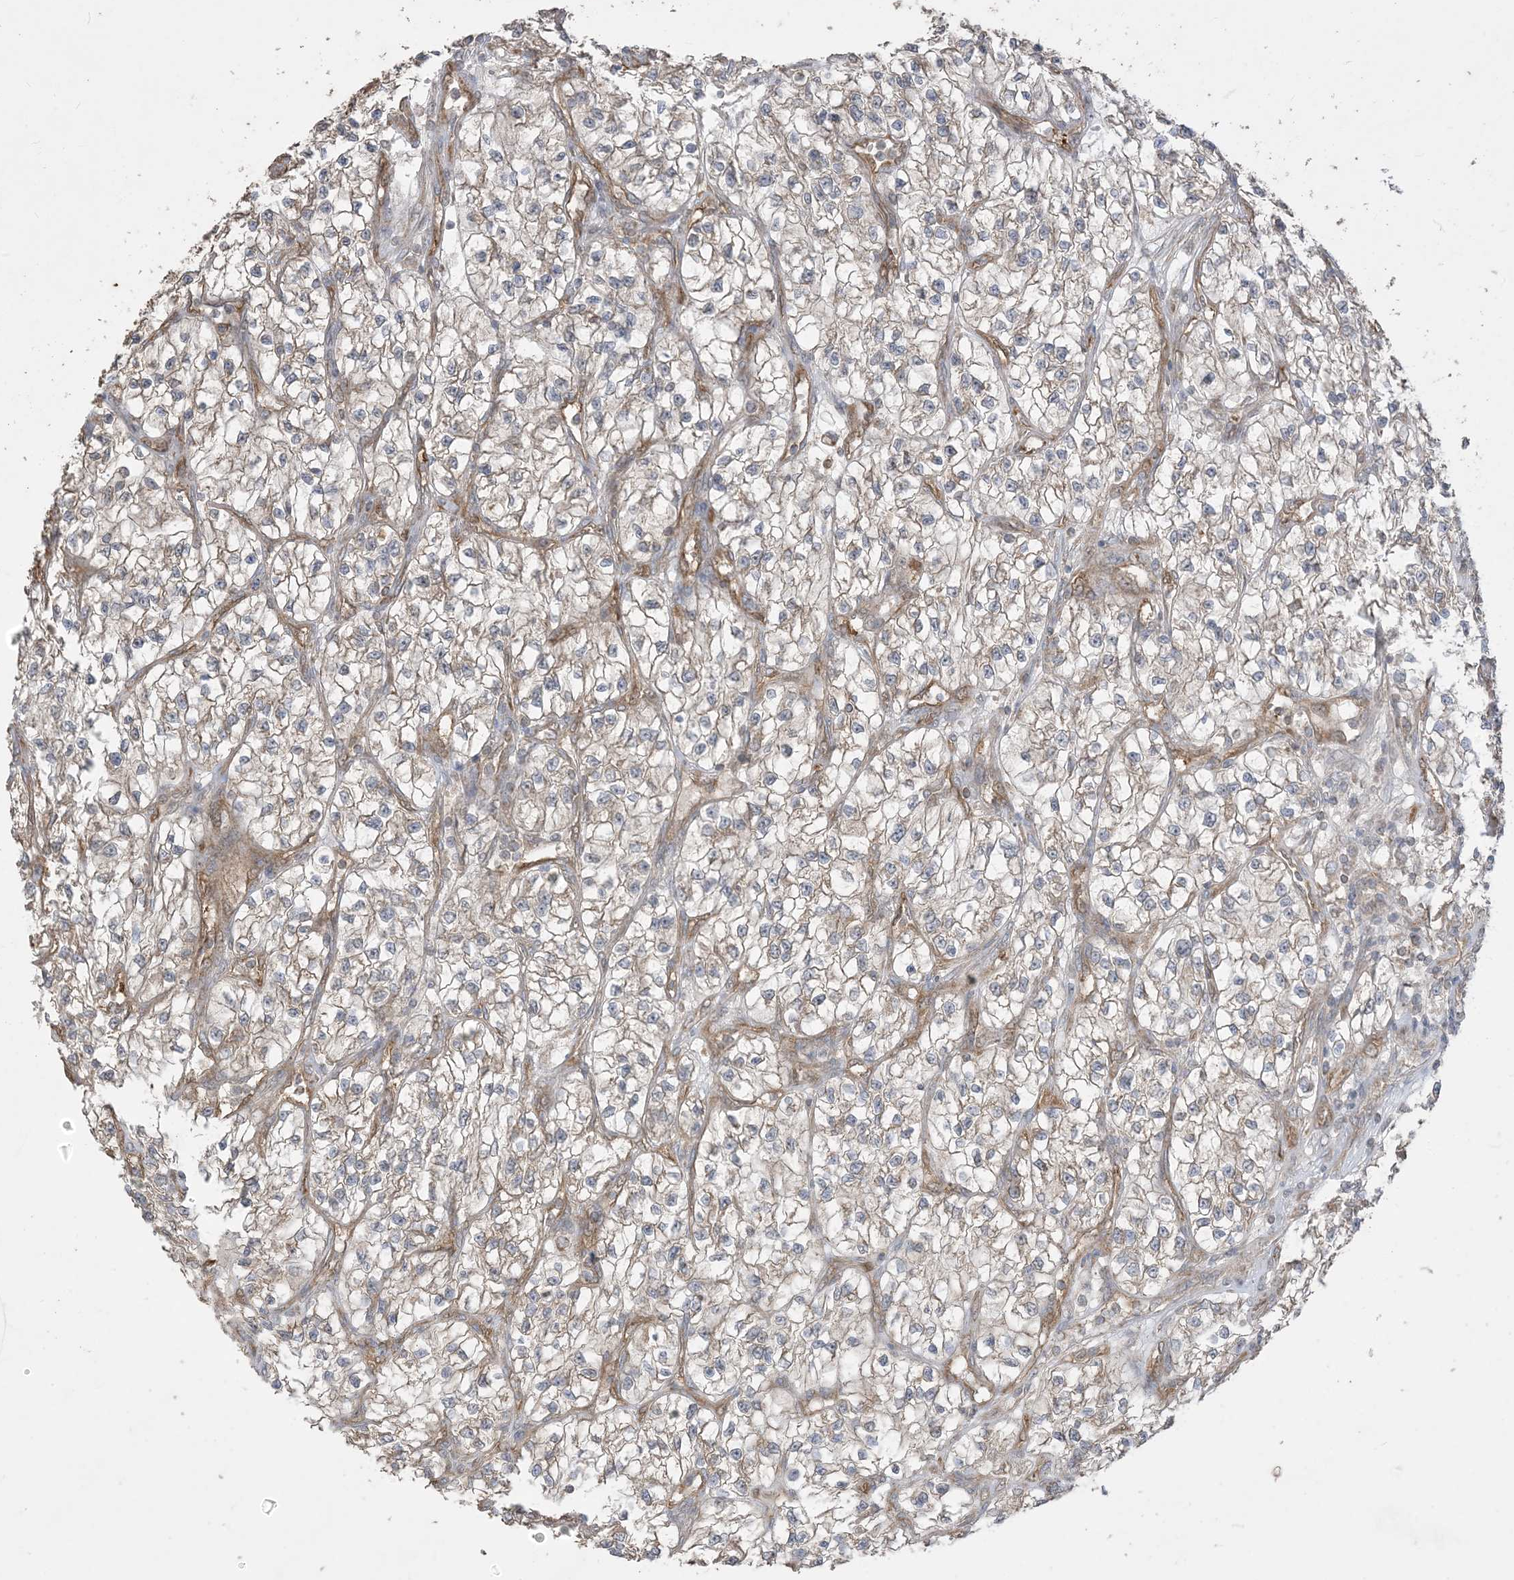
{"staining": {"intensity": "weak", "quantity": ">75%", "location": "cytoplasmic/membranous"}, "tissue": "renal cancer", "cell_type": "Tumor cells", "image_type": "cancer", "snomed": [{"axis": "morphology", "description": "Adenocarcinoma, NOS"}, {"axis": "topography", "description": "Kidney"}], "caption": "Immunohistochemical staining of renal adenocarcinoma shows low levels of weak cytoplasmic/membranous protein staining in approximately >75% of tumor cells.", "gene": "SIRT3", "patient": {"sex": "female", "age": 57}}